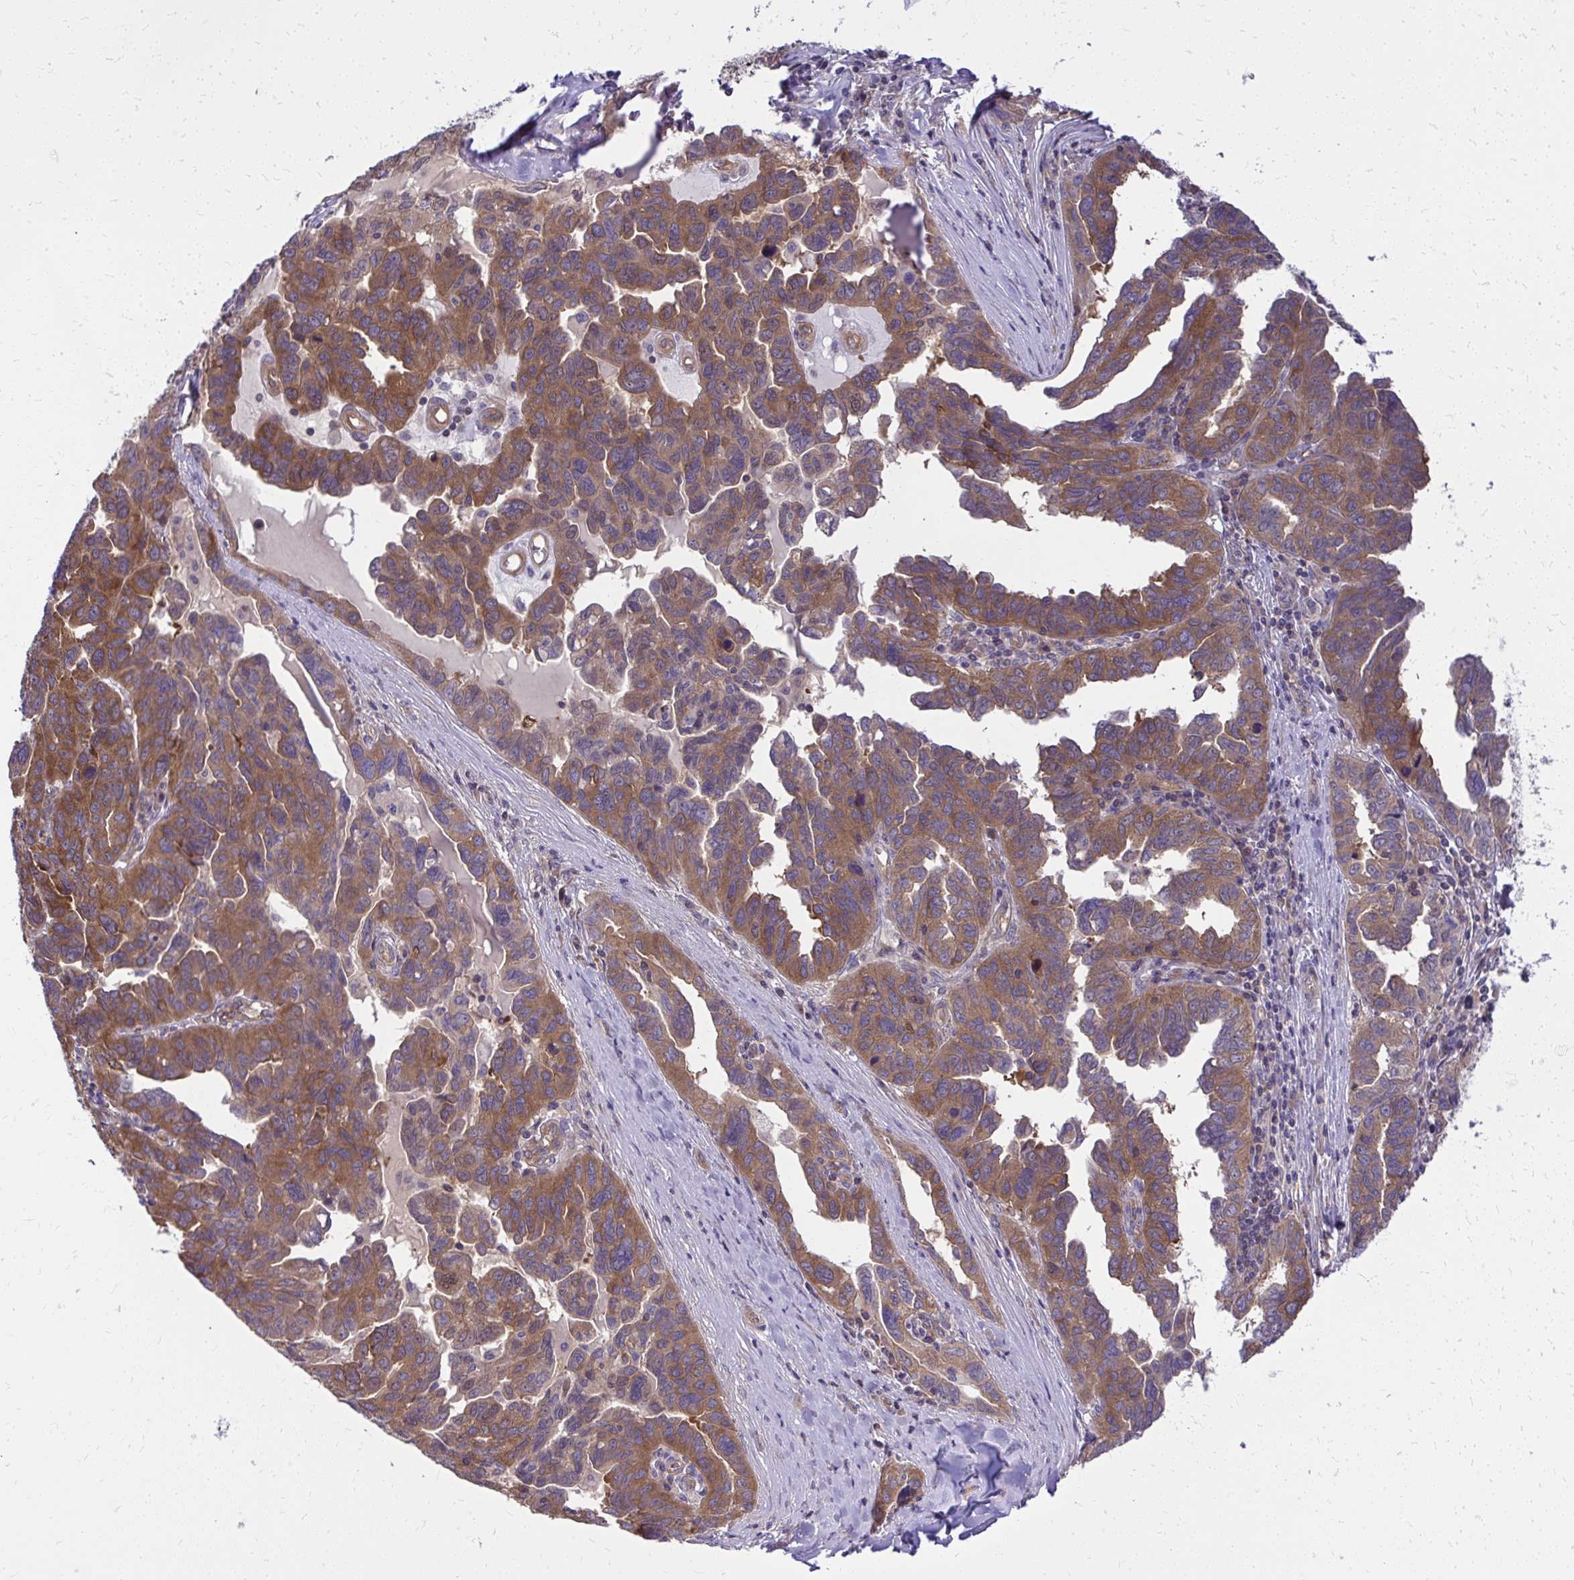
{"staining": {"intensity": "moderate", "quantity": ">75%", "location": "cytoplasmic/membranous"}, "tissue": "ovarian cancer", "cell_type": "Tumor cells", "image_type": "cancer", "snomed": [{"axis": "morphology", "description": "Cystadenocarcinoma, serous, NOS"}, {"axis": "topography", "description": "Ovary"}], "caption": "High-power microscopy captured an immunohistochemistry photomicrograph of ovarian cancer (serous cystadenocarcinoma), revealing moderate cytoplasmic/membranous staining in about >75% of tumor cells.", "gene": "PPP5C", "patient": {"sex": "female", "age": 64}}